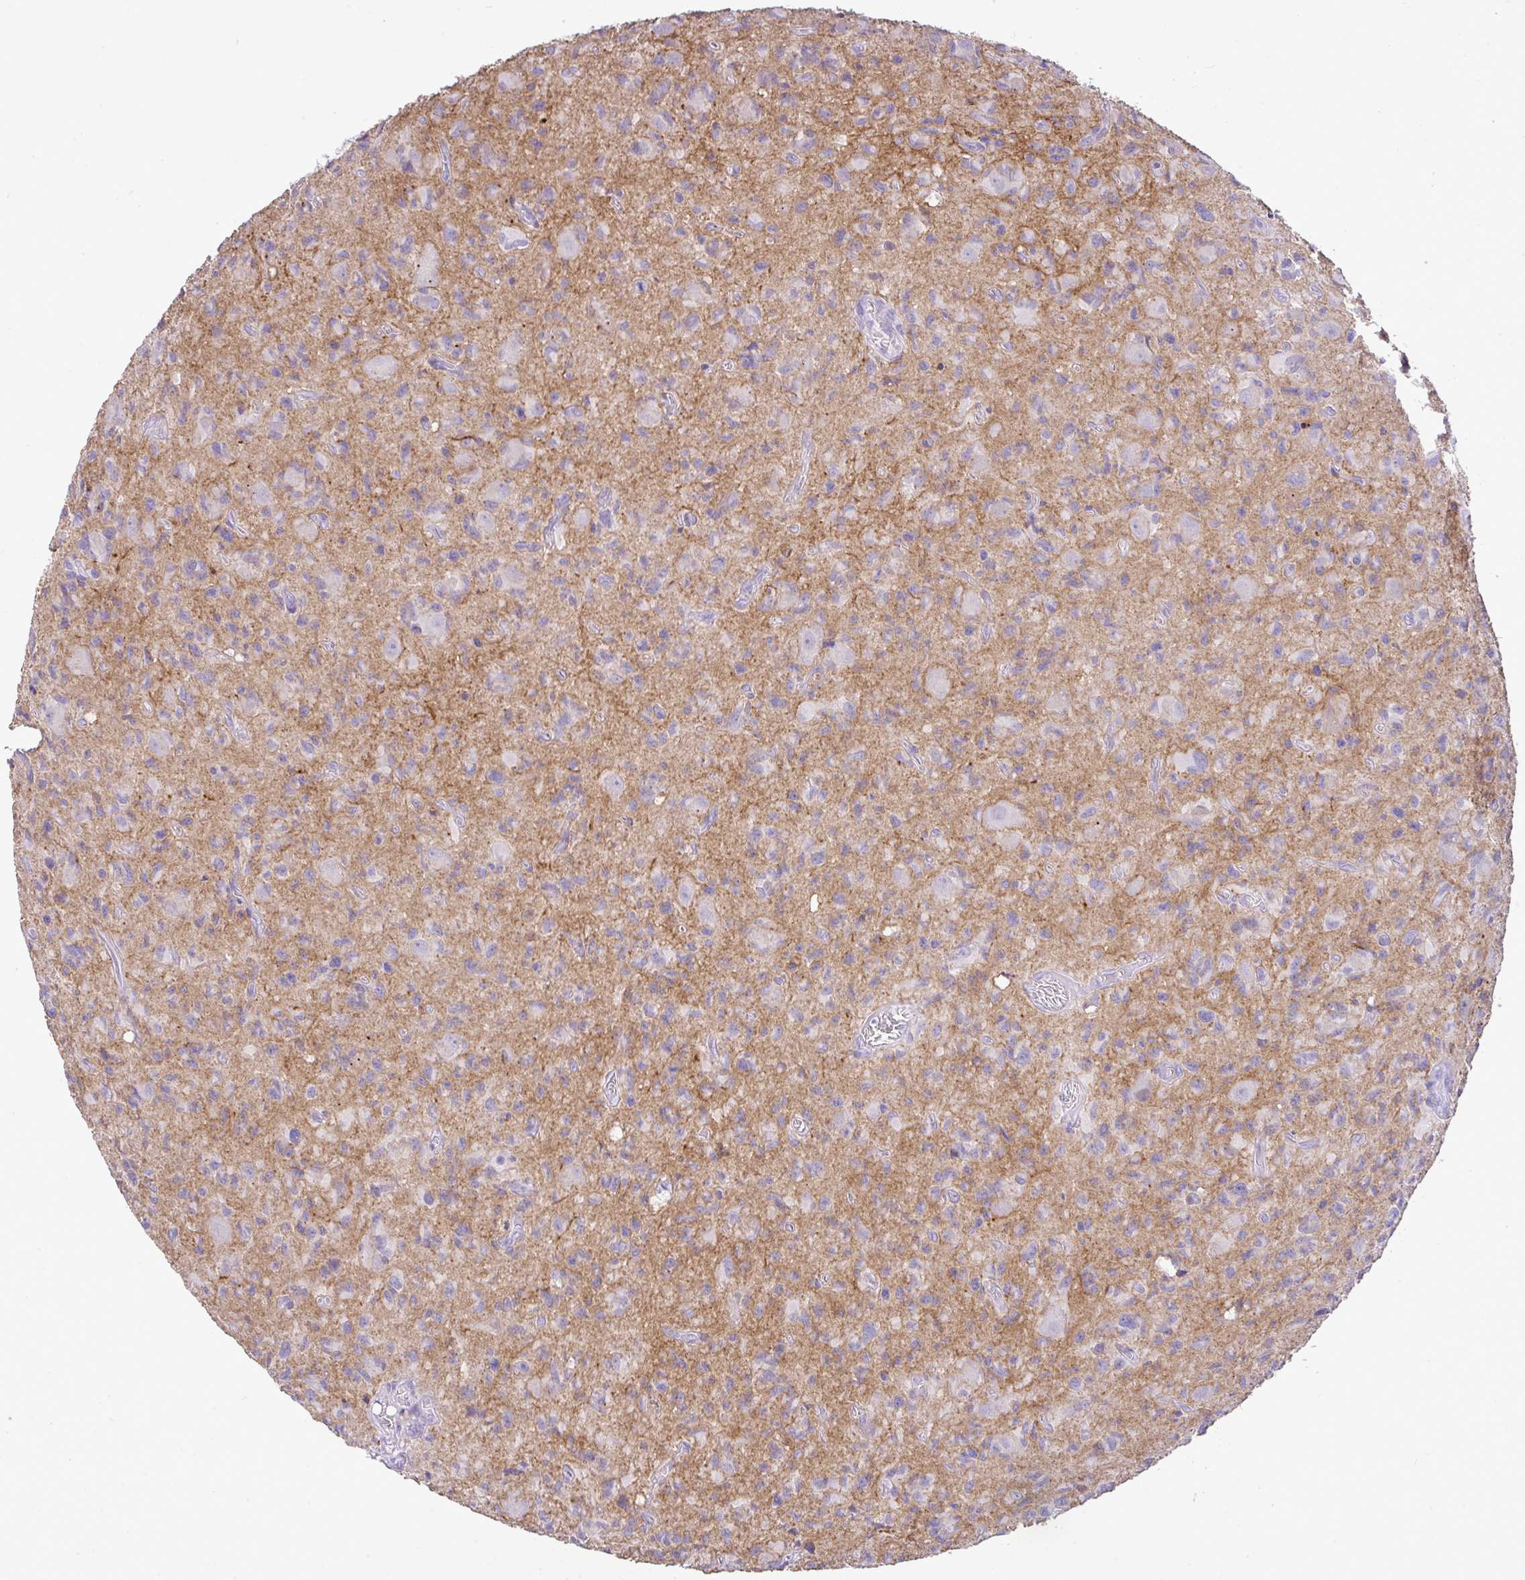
{"staining": {"intensity": "negative", "quantity": "none", "location": "none"}, "tissue": "glioma", "cell_type": "Tumor cells", "image_type": "cancer", "snomed": [{"axis": "morphology", "description": "Glioma, malignant, High grade"}, {"axis": "topography", "description": "Brain"}], "caption": "Immunohistochemical staining of glioma reveals no significant expression in tumor cells.", "gene": "CTU1", "patient": {"sex": "male", "age": 76}}